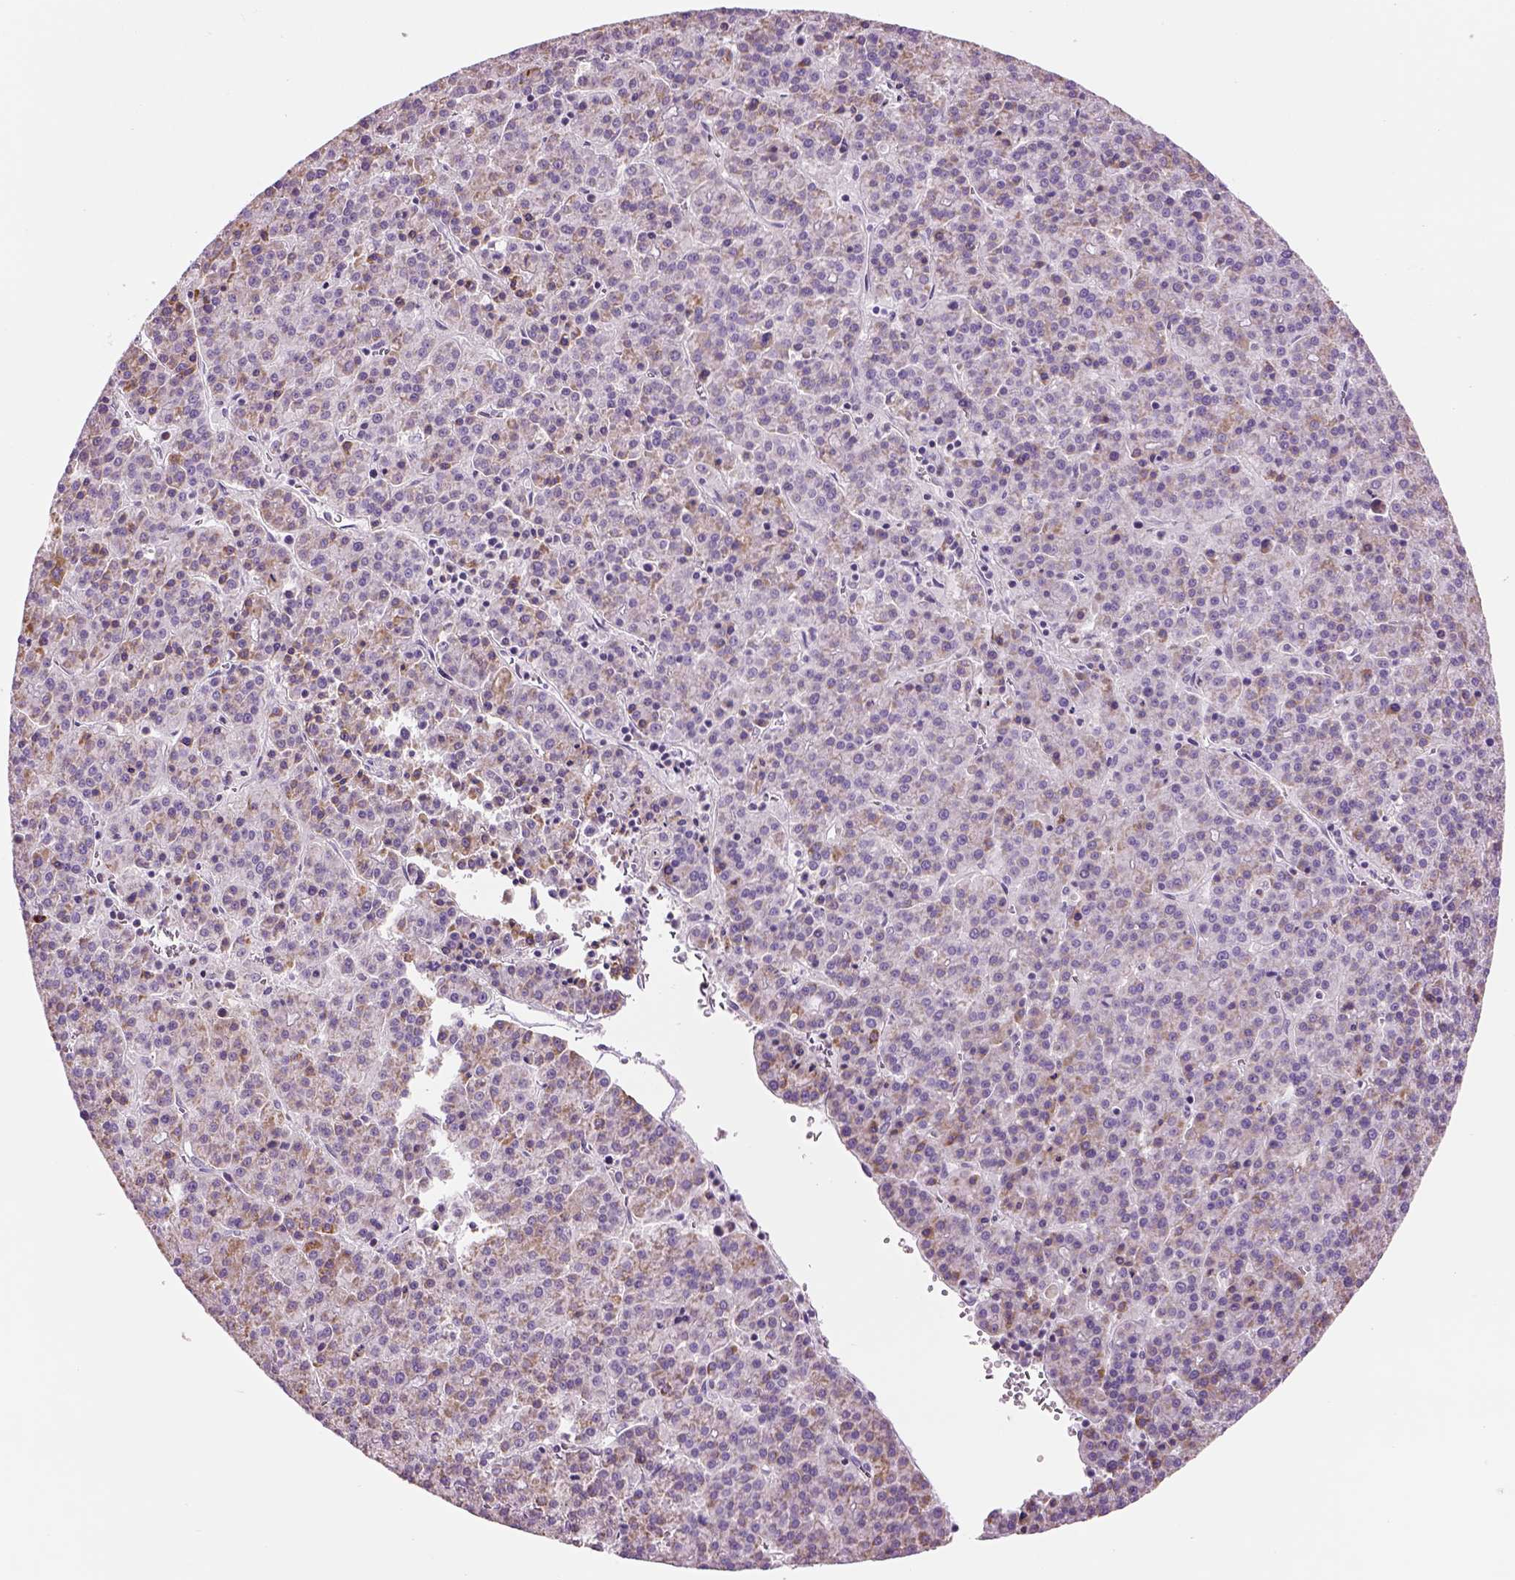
{"staining": {"intensity": "weak", "quantity": "25%-75%", "location": "cytoplasmic/membranous"}, "tissue": "liver cancer", "cell_type": "Tumor cells", "image_type": "cancer", "snomed": [{"axis": "morphology", "description": "Carcinoma, Hepatocellular, NOS"}, {"axis": "topography", "description": "Liver"}], "caption": "An IHC image of neoplastic tissue is shown. Protein staining in brown shows weak cytoplasmic/membranous positivity in liver hepatocellular carcinoma within tumor cells.", "gene": "IFT52", "patient": {"sex": "female", "age": 58}}